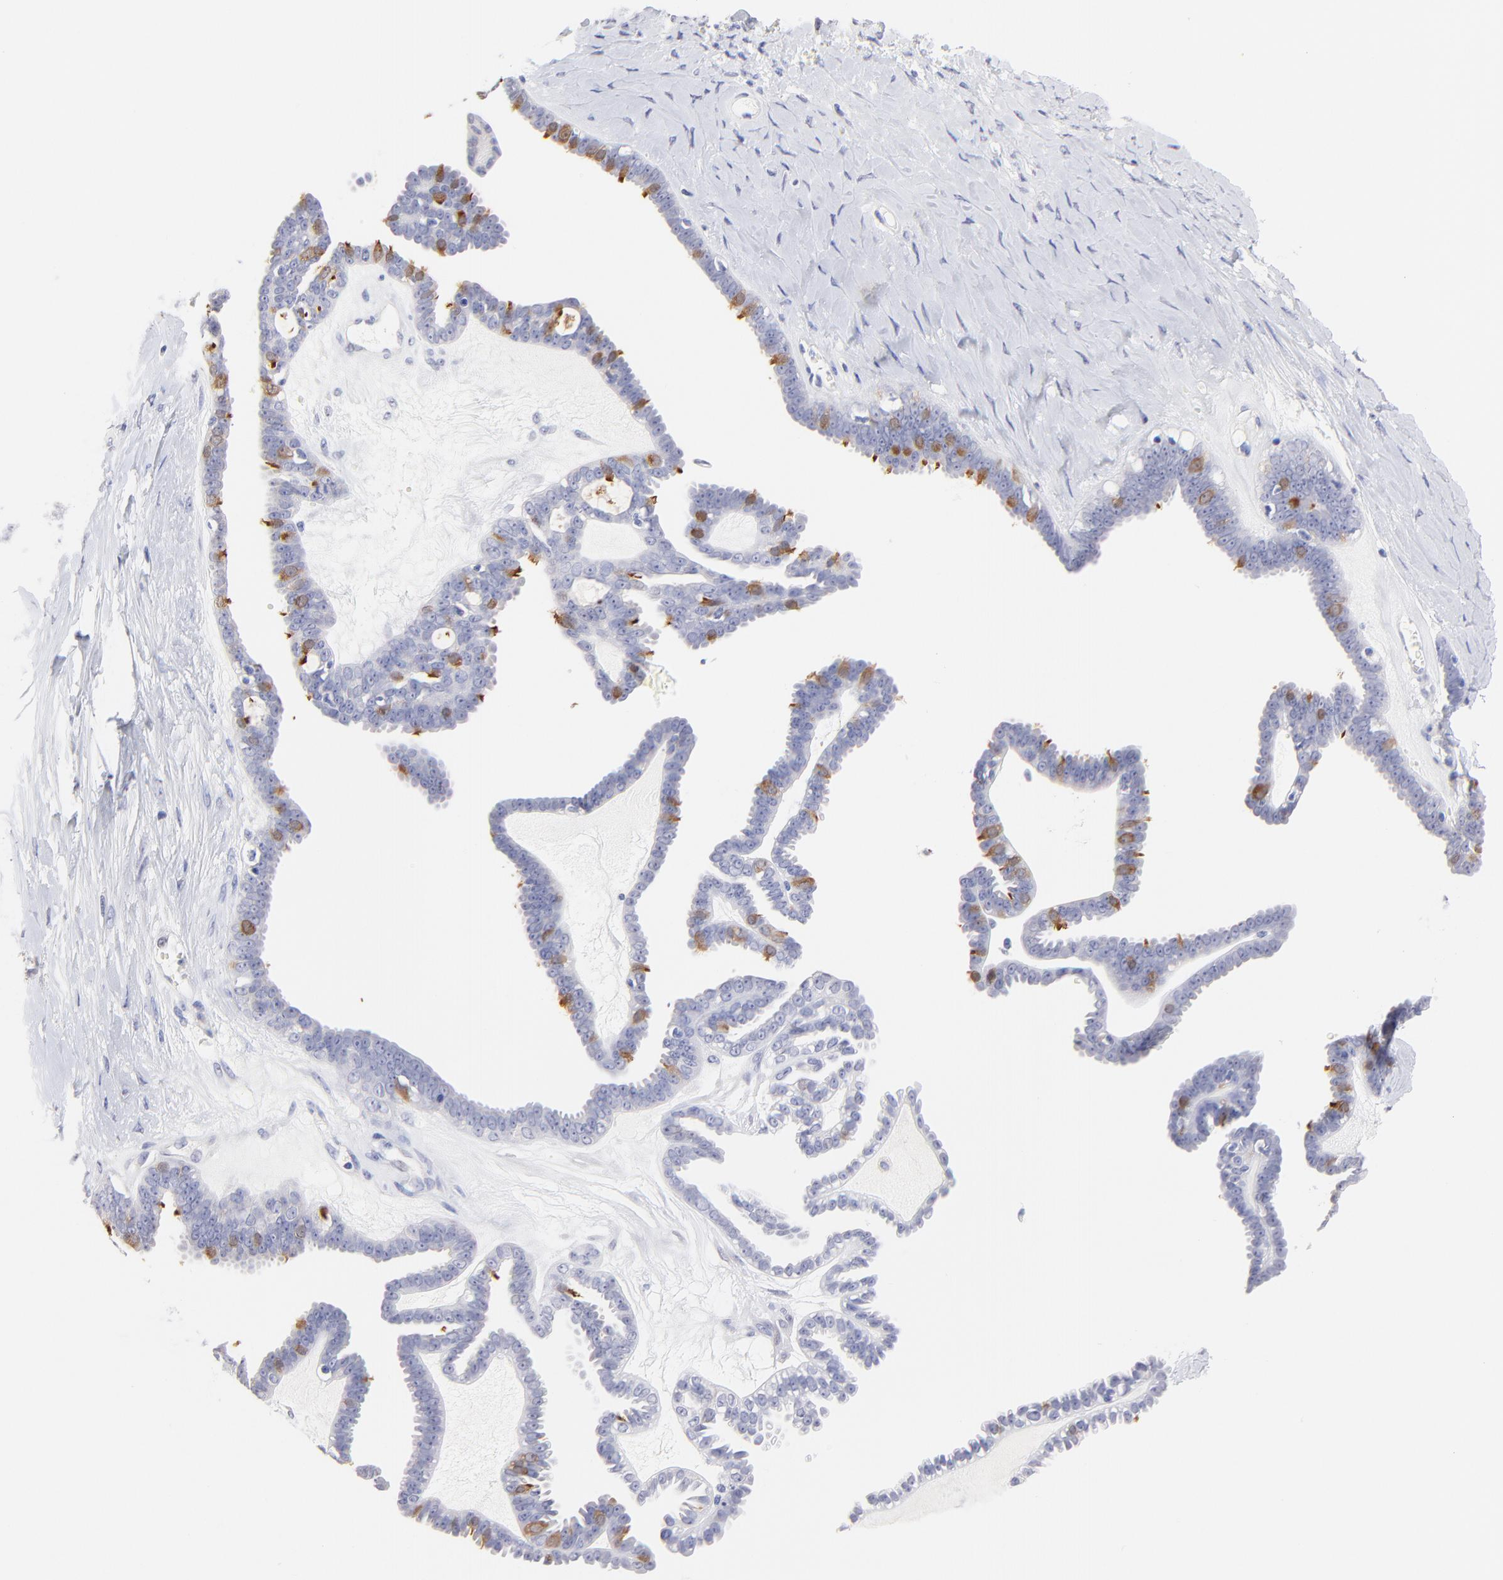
{"staining": {"intensity": "moderate", "quantity": "<25%", "location": "cytoplasmic/membranous"}, "tissue": "ovarian cancer", "cell_type": "Tumor cells", "image_type": "cancer", "snomed": [{"axis": "morphology", "description": "Cystadenocarcinoma, serous, NOS"}, {"axis": "topography", "description": "Ovary"}], "caption": "Brown immunohistochemical staining in human ovarian serous cystadenocarcinoma displays moderate cytoplasmic/membranous staining in approximately <25% of tumor cells.", "gene": "CFAP57", "patient": {"sex": "female", "age": 71}}